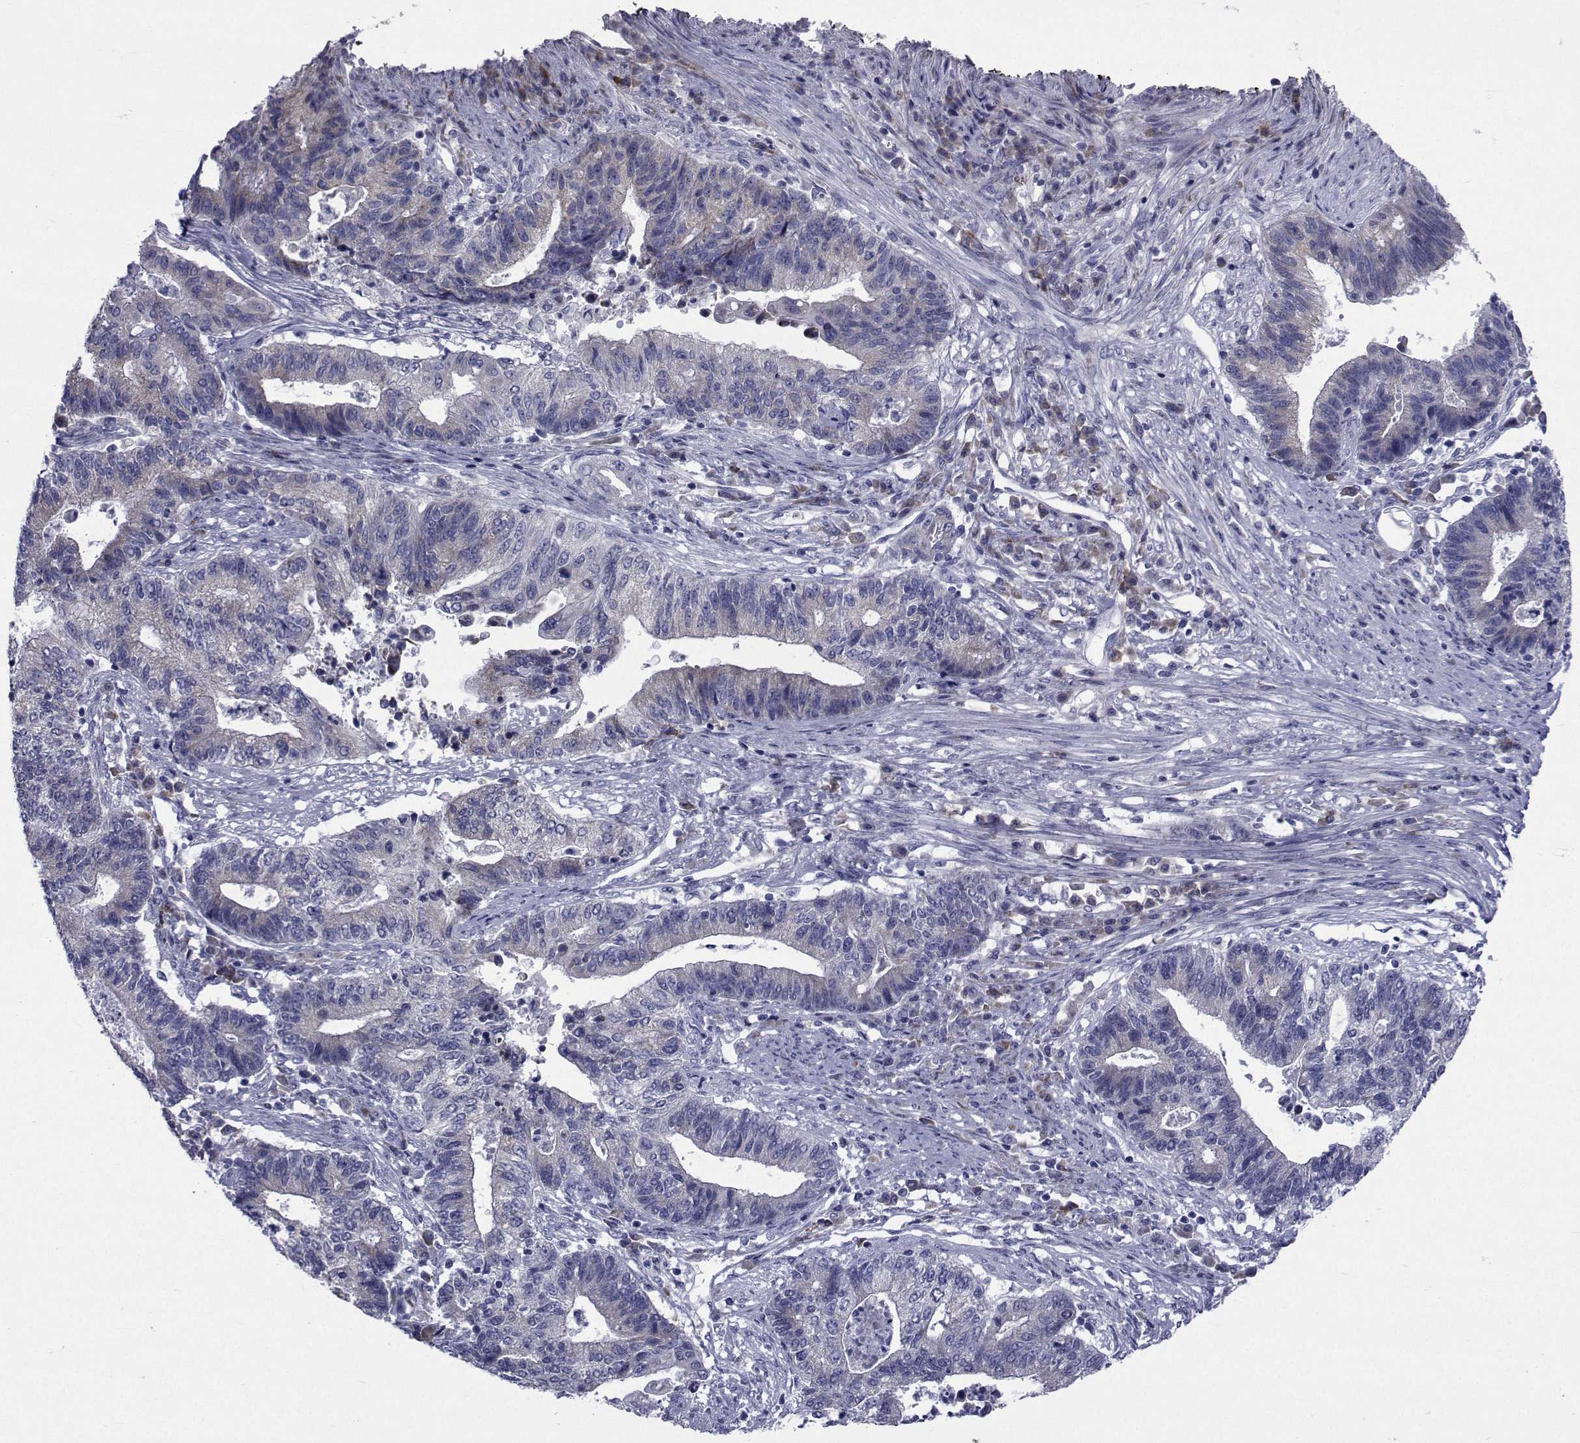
{"staining": {"intensity": "moderate", "quantity": "<25%", "location": "cytoplasmic/membranous"}, "tissue": "endometrial cancer", "cell_type": "Tumor cells", "image_type": "cancer", "snomed": [{"axis": "morphology", "description": "Adenocarcinoma, NOS"}, {"axis": "topography", "description": "Uterus"}, {"axis": "topography", "description": "Endometrium"}], "caption": "Immunohistochemical staining of human endometrial cancer exhibits low levels of moderate cytoplasmic/membranous protein staining in approximately <25% of tumor cells.", "gene": "ROPN1", "patient": {"sex": "female", "age": 54}}